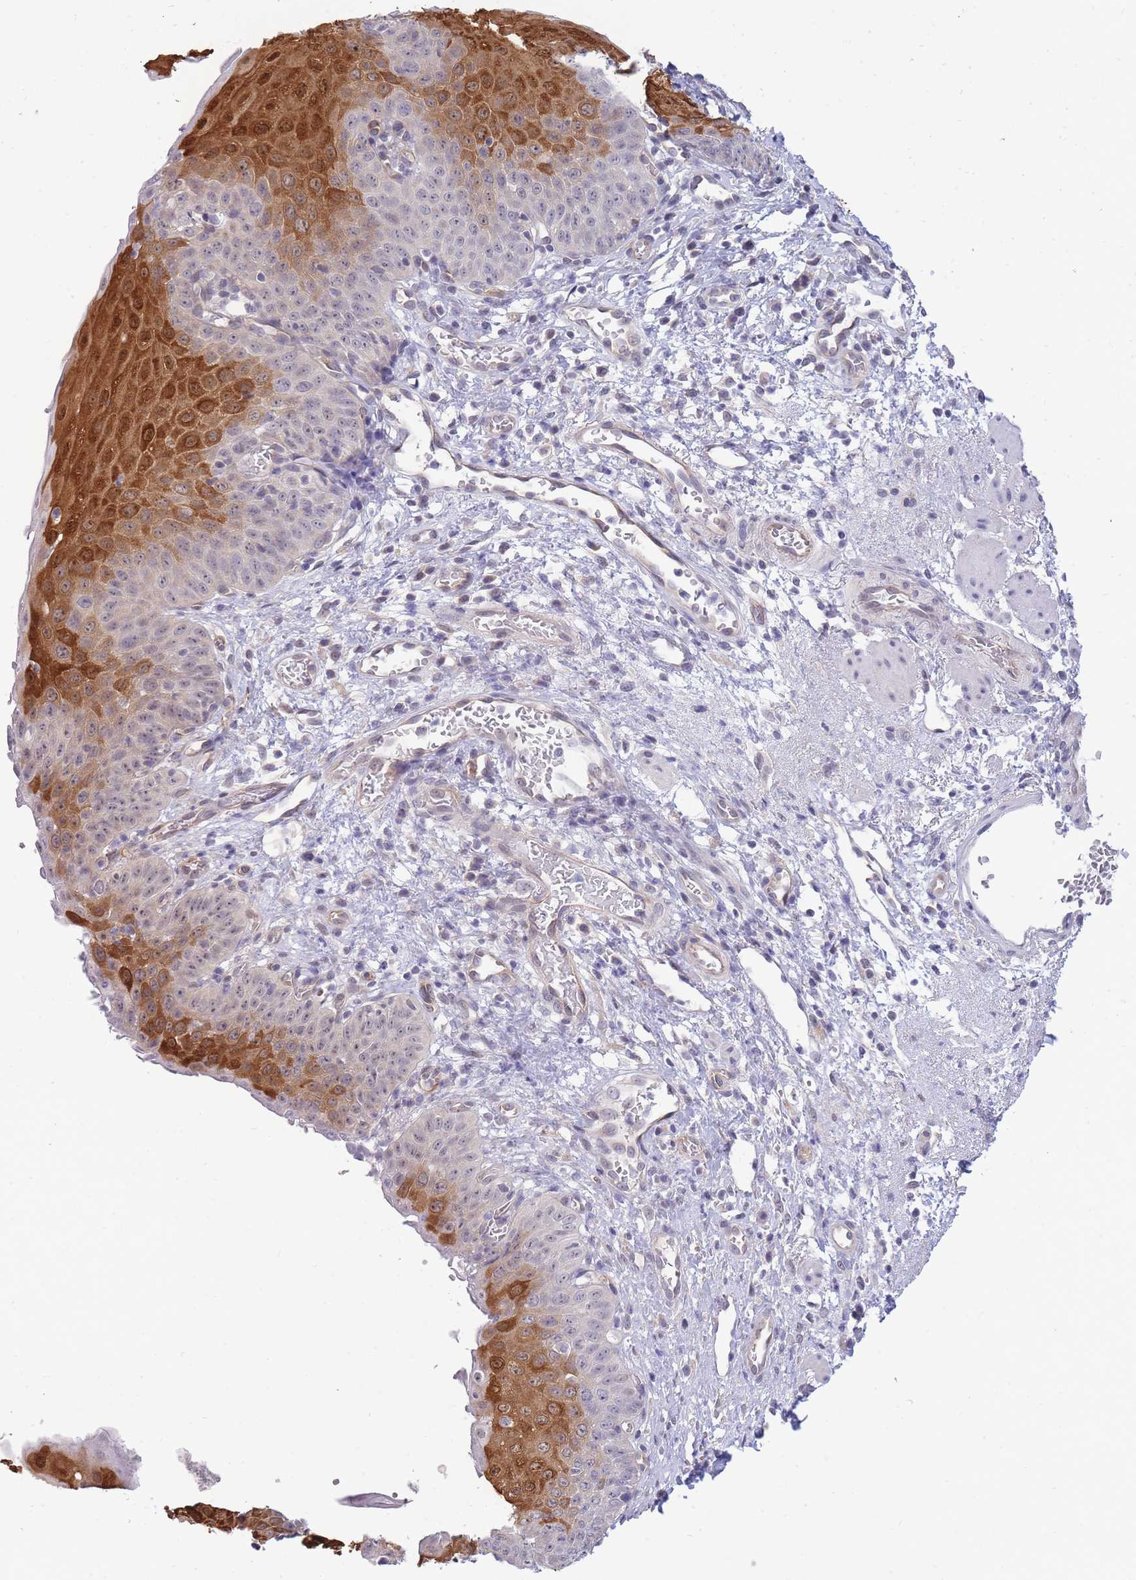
{"staining": {"intensity": "strong", "quantity": "<25%", "location": "cytoplasmic/membranous,nuclear"}, "tissue": "esophagus", "cell_type": "Squamous epithelial cells", "image_type": "normal", "snomed": [{"axis": "morphology", "description": "Normal tissue, NOS"}, {"axis": "topography", "description": "Esophagus"}], "caption": "Human esophagus stained for a protein (brown) demonstrates strong cytoplasmic/membranous,nuclear positive expression in approximately <25% of squamous epithelial cells.", "gene": "C19orf25", "patient": {"sex": "male", "age": 71}}